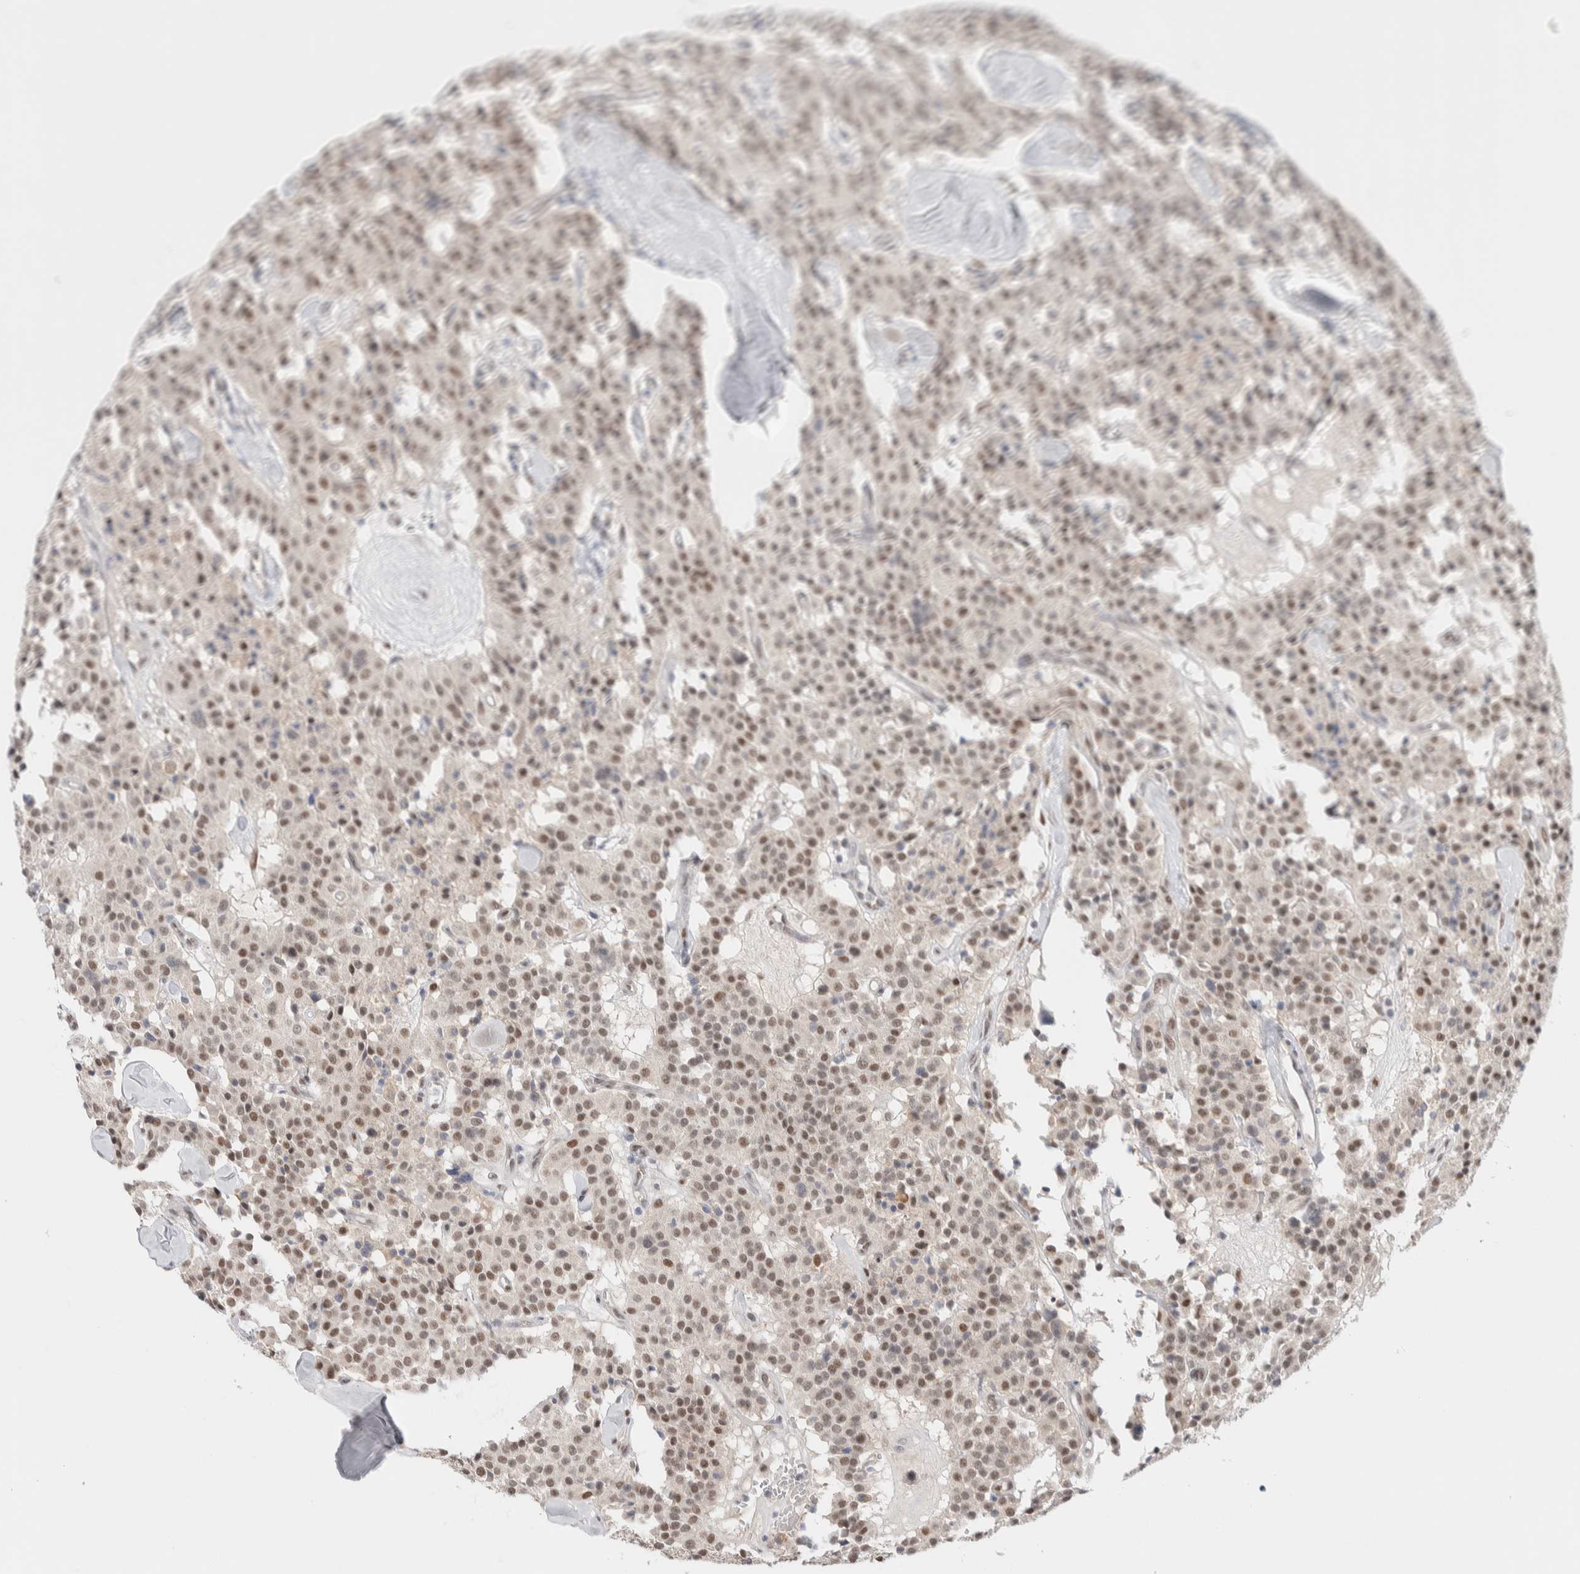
{"staining": {"intensity": "moderate", "quantity": ">75%", "location": "nuclear"}, "tissue": "carcinoid", "cell_type": "Tumor cells", "image_type": "cancer", "snomed": [{"axis": "morphology", "description": "Carcinoid, malignant, NOS"}, {"axis": "topography", "description": "Lung"}], "caption": "A photomicrograph of human carcinoid stained for a protein demonstrates moderate nuclear brown staining in tumor cells. The staining is performed using DAB brown chromogen to label protein expression. The nuclei are counter-stained blue using hematoxylin.", "gene": "PRMT1", "patient": {"sex": "male", "age": 30}}